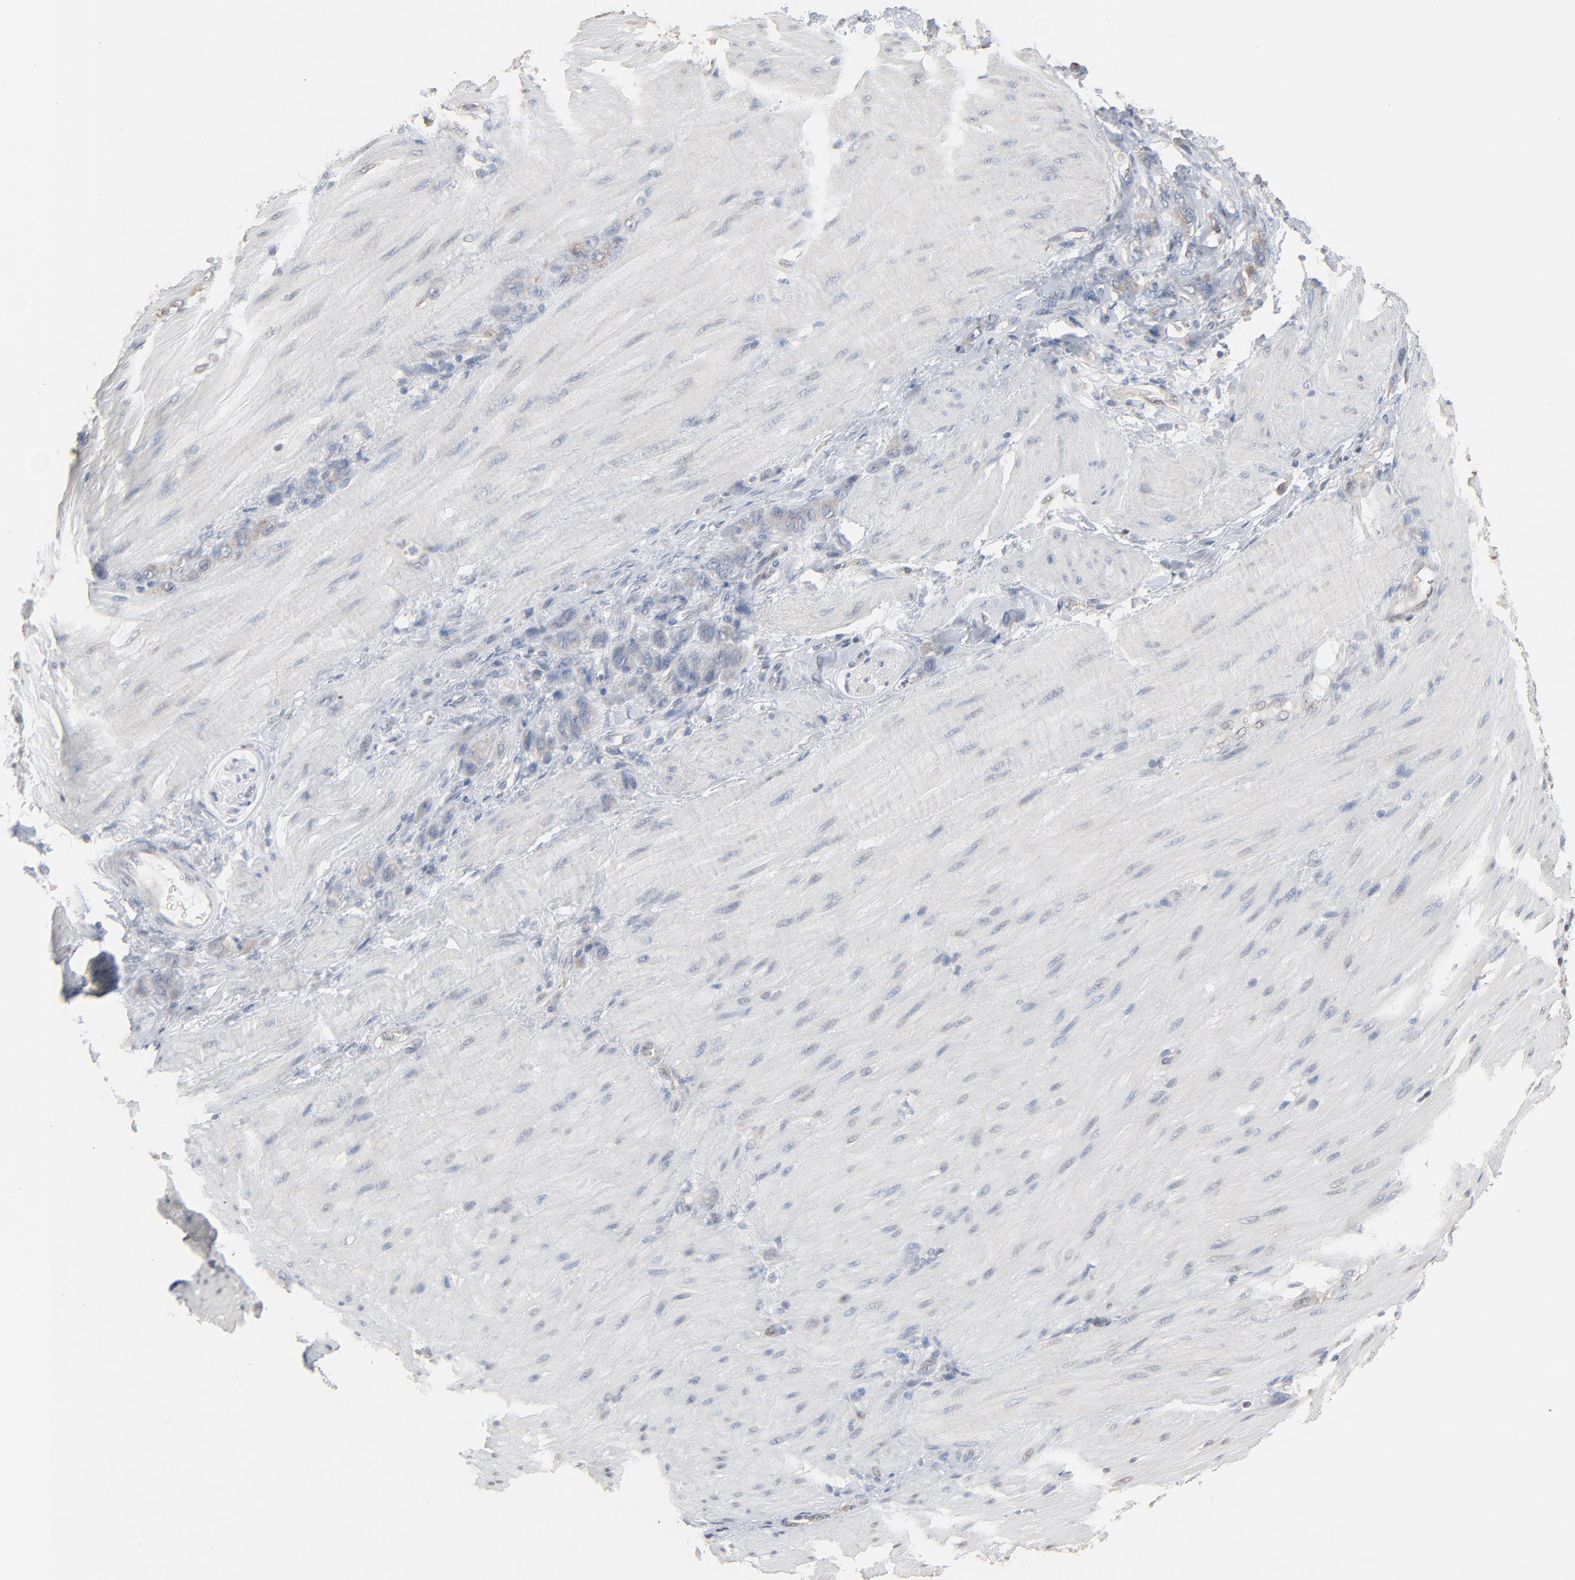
{"staining": {"intensity": "weak", "quantity": "<25%", "location": "cytoplasmic/membranous"}, "tissue": "stomach cancer", "cell_type": "Tumor cells", "image_type": "cancer", "snomed": [{"axis": "morphology", "description": "Normal tissue, NOS"}, {"axis": "morphology", "description": "Adenocarcinoma, NOS"}, {"axis": "topography", "description": "Stomach"}], "caption": "Protein analysis of stomach cancer displays no significant staining in tumor cells. (Brightfield microscopy of DAB immunohistochemistry (IHC) at high magnification).", "gene": "CCT5", "patient": {"sex": "male", "age": 82}}